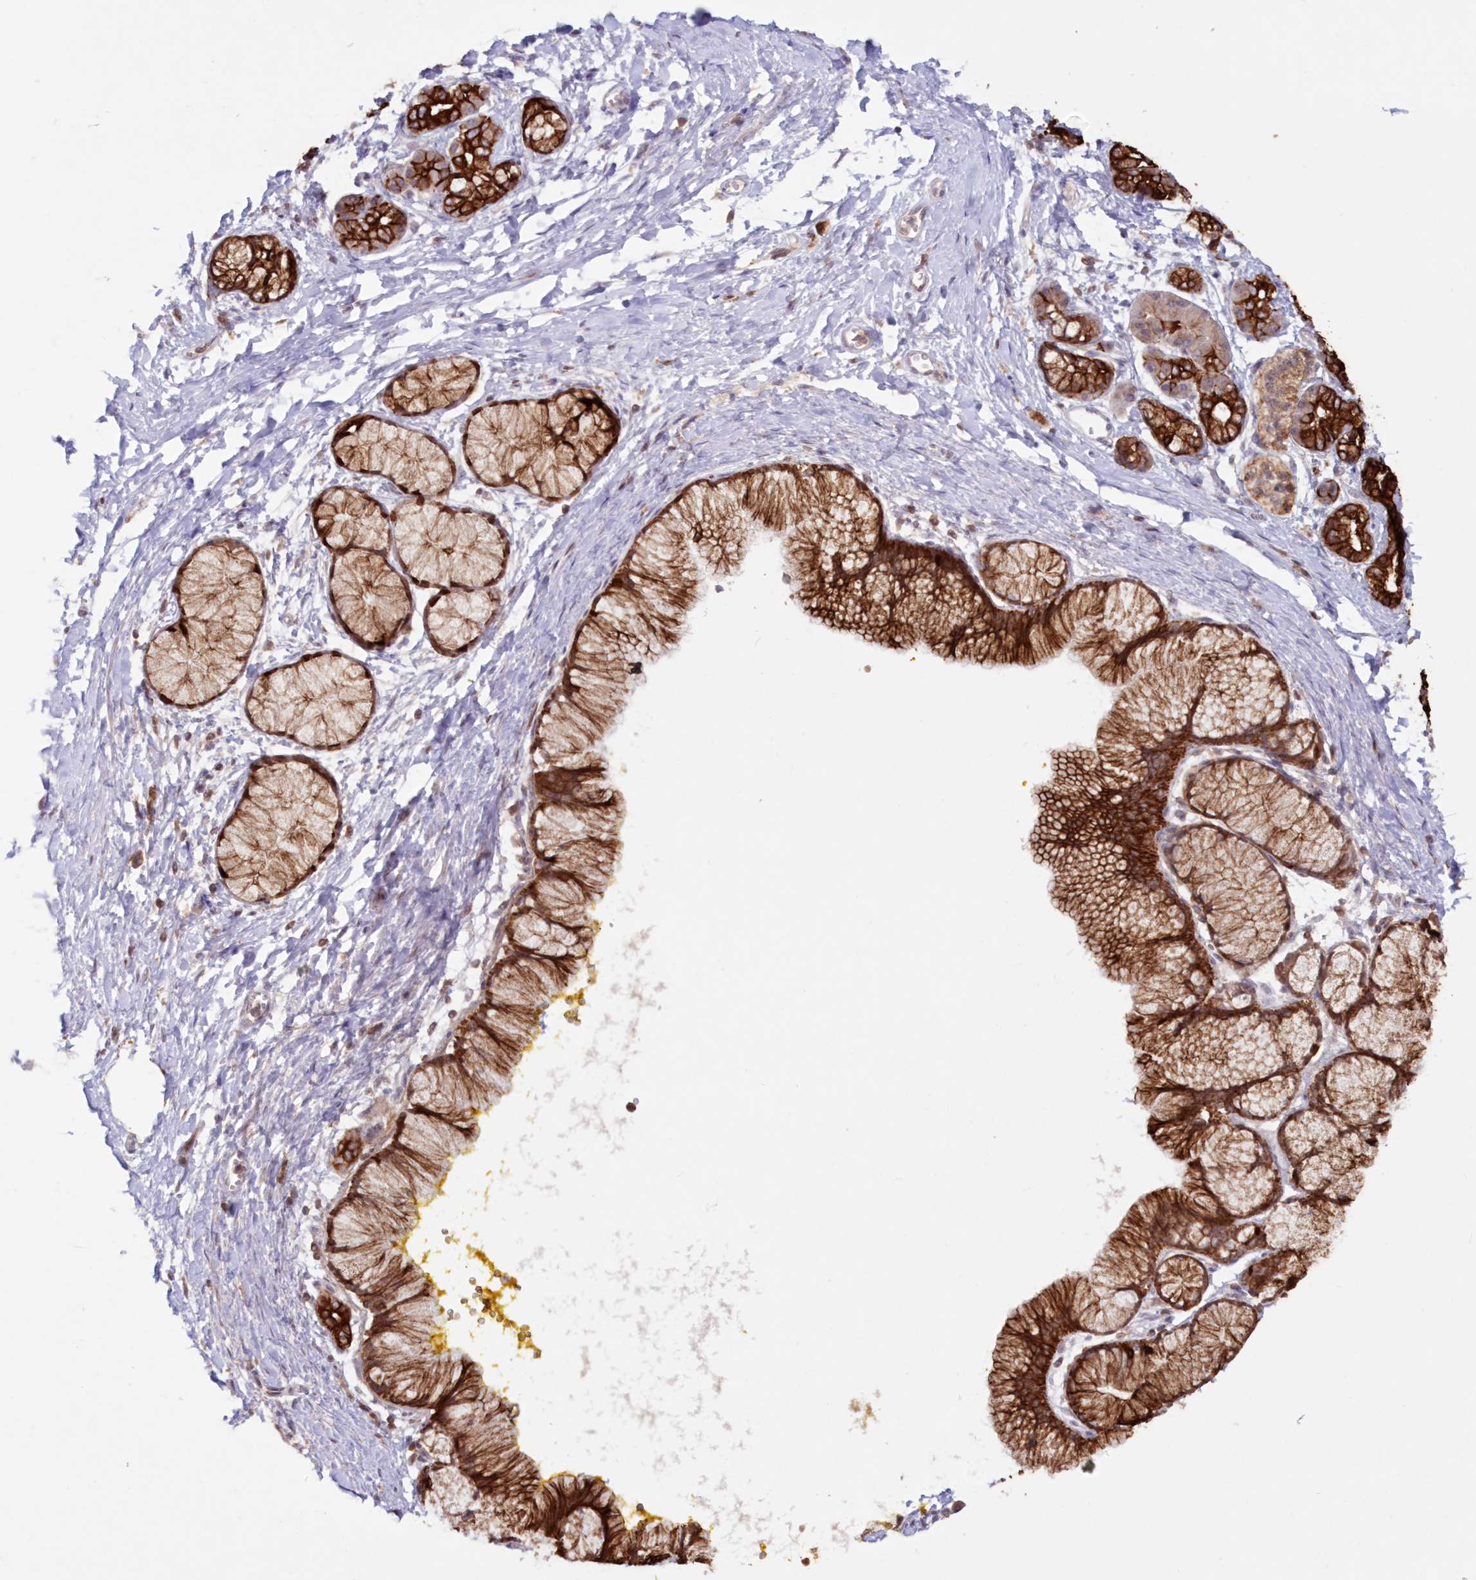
{"staining": {"intensity": "strong", "quantity": ">75%", "location": "cytoplasmic/membranous"}, "tissue": "pancreatic cancer", "cell_type": "Tumor cells", "image_type": "cancer", "snomed": [{"axis": "morphology", "description": "Adenocarcinoma, NOS"}, {"axis": "topography", "description": "Pancreas"}], "caption": "Pancreatic cancer (adenocarcinoma) was stained to show a protein in brown. There is high levels of strong cytoplasmic/membranous expression in approximately >75% of tumor cells. (brown staining indicates protein expression, while blue staining denotes nuclei).", "gene": "SNED1", "patient": {"sex": "male", "age": 58}}